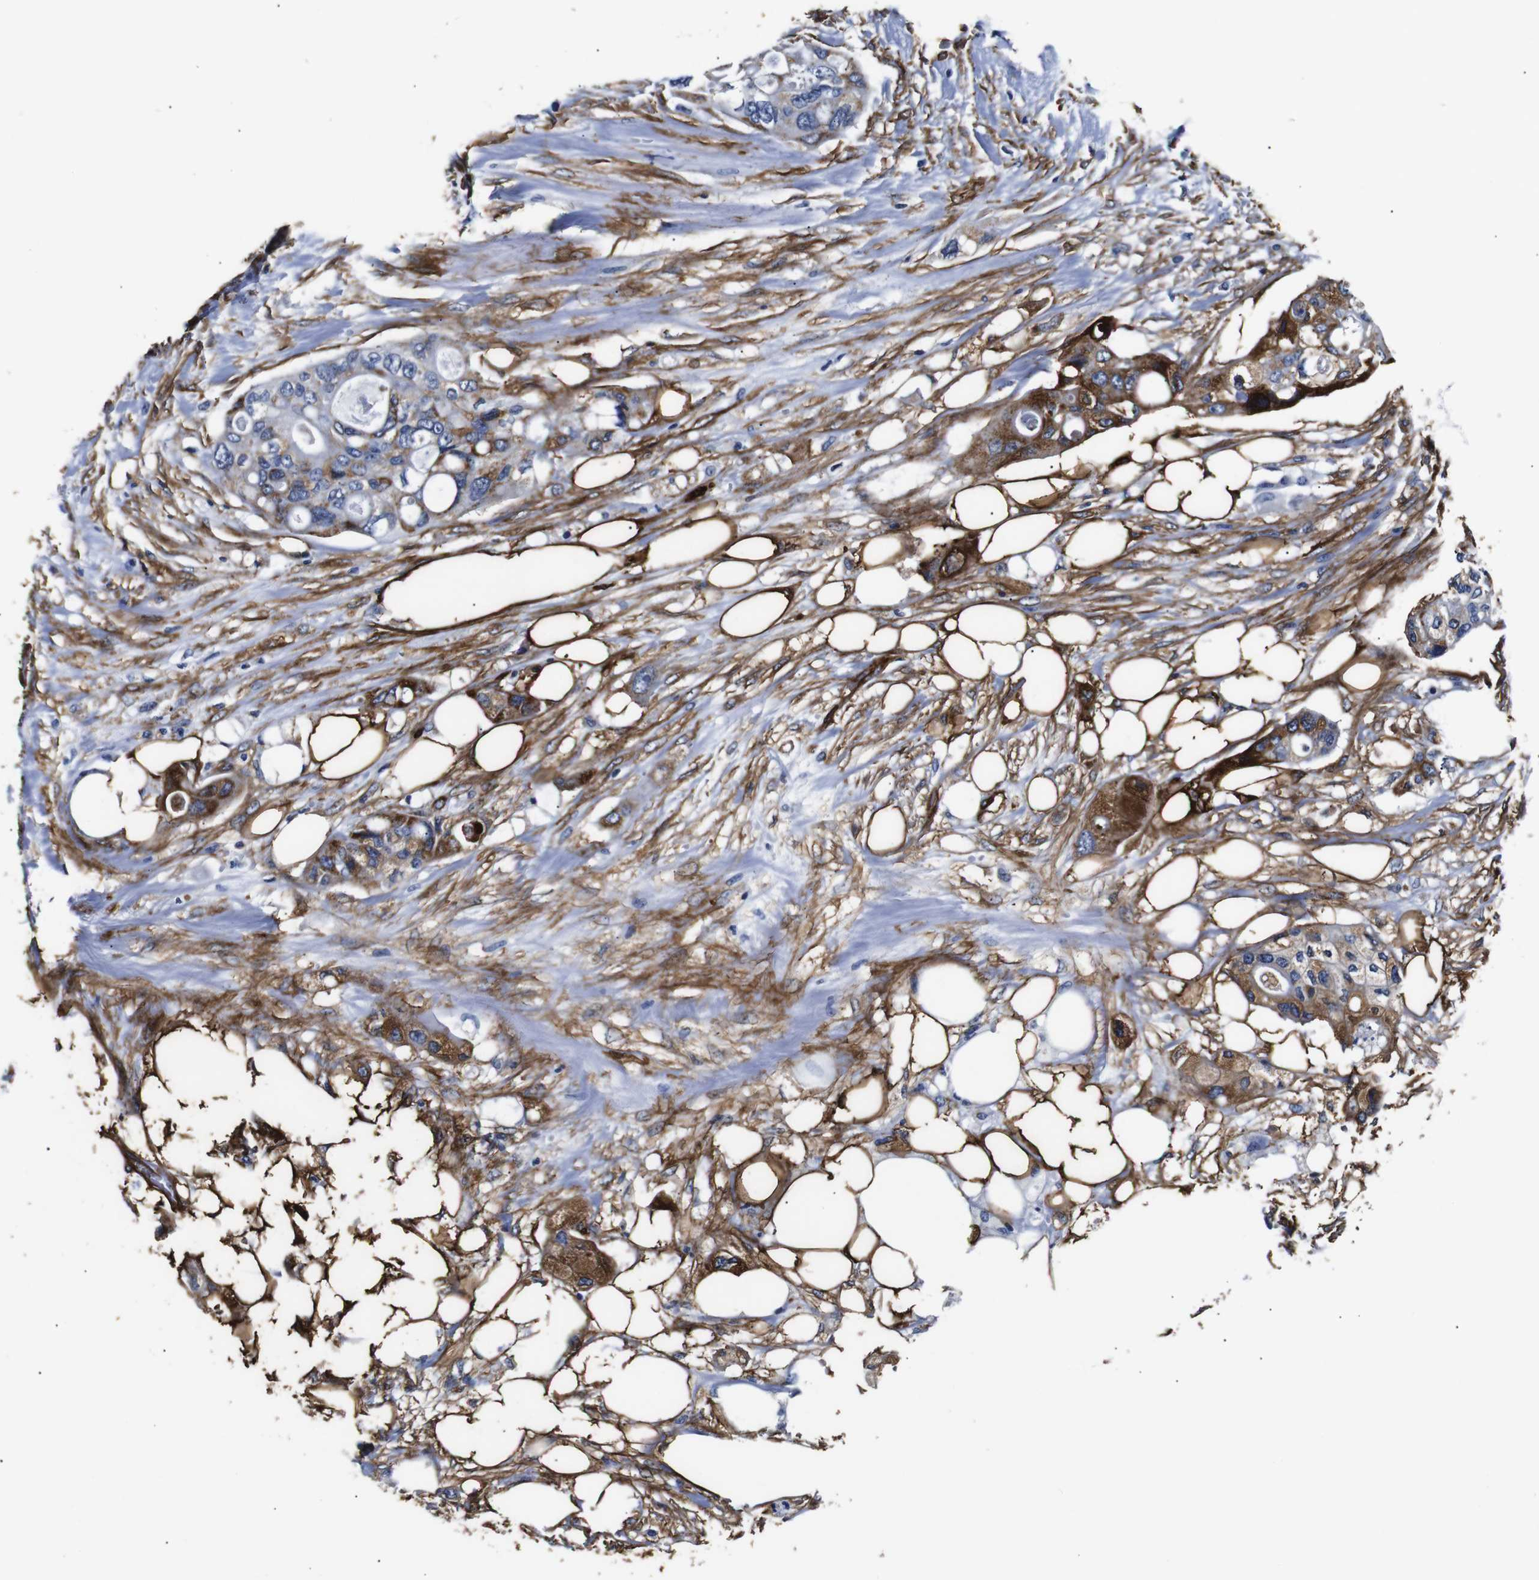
{"staining": {"intensity": "moderate", "quantity": "25%-75%", "location": "cytoplasmic/membranous"}, "tissue": "colorectal cancer", "cell_type": "Tumor cells", "image_type": "cancer", "snomed": [{"axis": "morphology", "description": "Adenocarcinoma, NOS"}, {"axis": "topography", "description": "Colon"}], "caption": "Colorectal cancer stained with DAB IHC displays medium levels of moderate cytoplasmic/membranous expression in approximately 25%-75% of tumor cells.", "gene": "CAV2", "patient": {"sex": "female", "age": 57}}